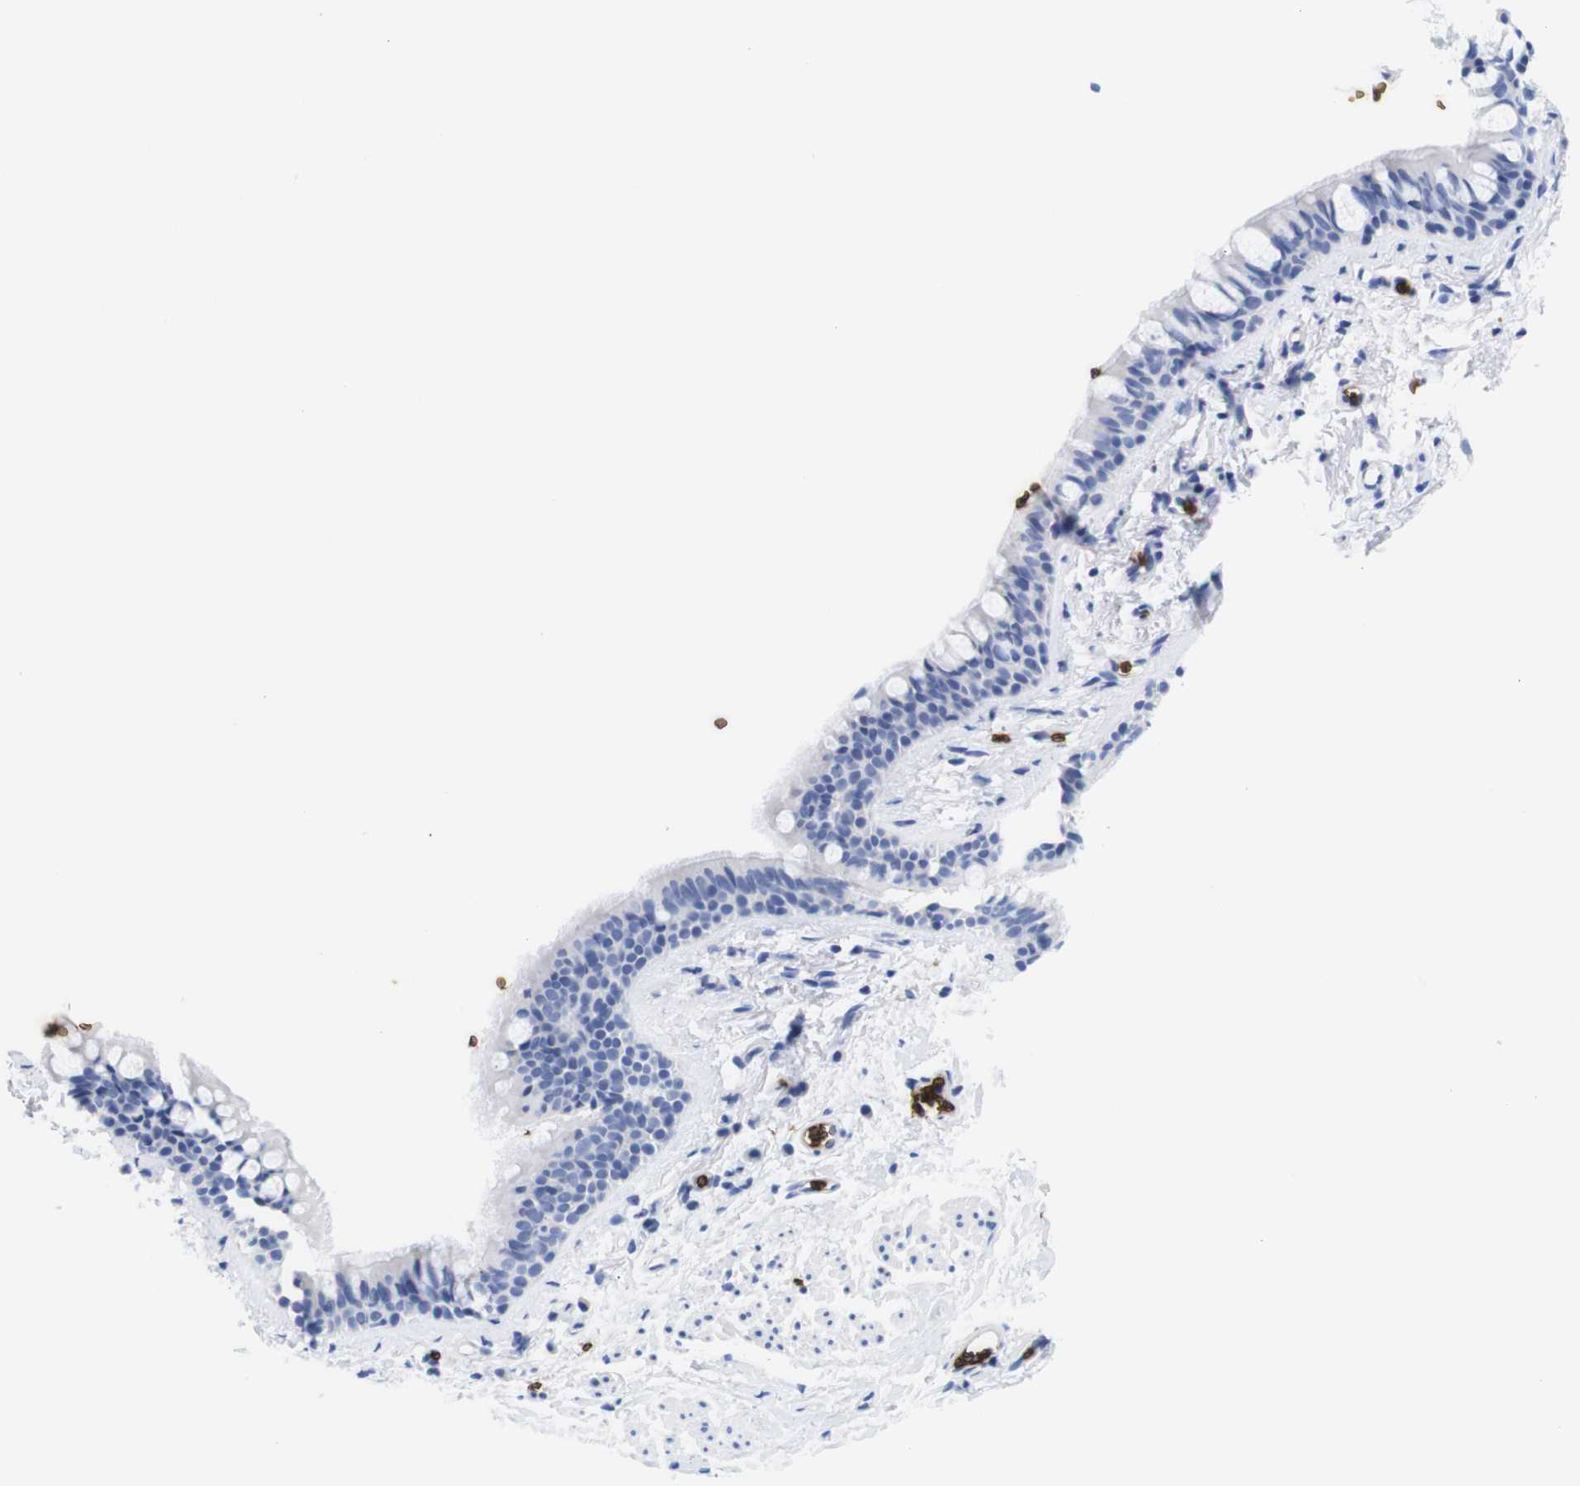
{"staining": {"intensity": "negative", "quantity": "none", "location": "none"}, "tissue": "bronchus", "cell_type": "Respiratory epithelial cells", "image_type": "normal", "snomed": [{"axis": "morphology", "description": "Normal tissue, NOS"}, {"axis": "morphology", "description": "Malignant melanoma, Metastatic site"}, {"axis": "topography", "description": "Bronchus"}, {"axis": "topography", "description": "Lung"}], "caption": "Respiratory epithelial cells show no significant protein expression in unremarkable bronchus. (IHC, brightfield microscopy, high magnification).", "gene": "S1PR2", "patient": {"sex": "male", "age": 64}}